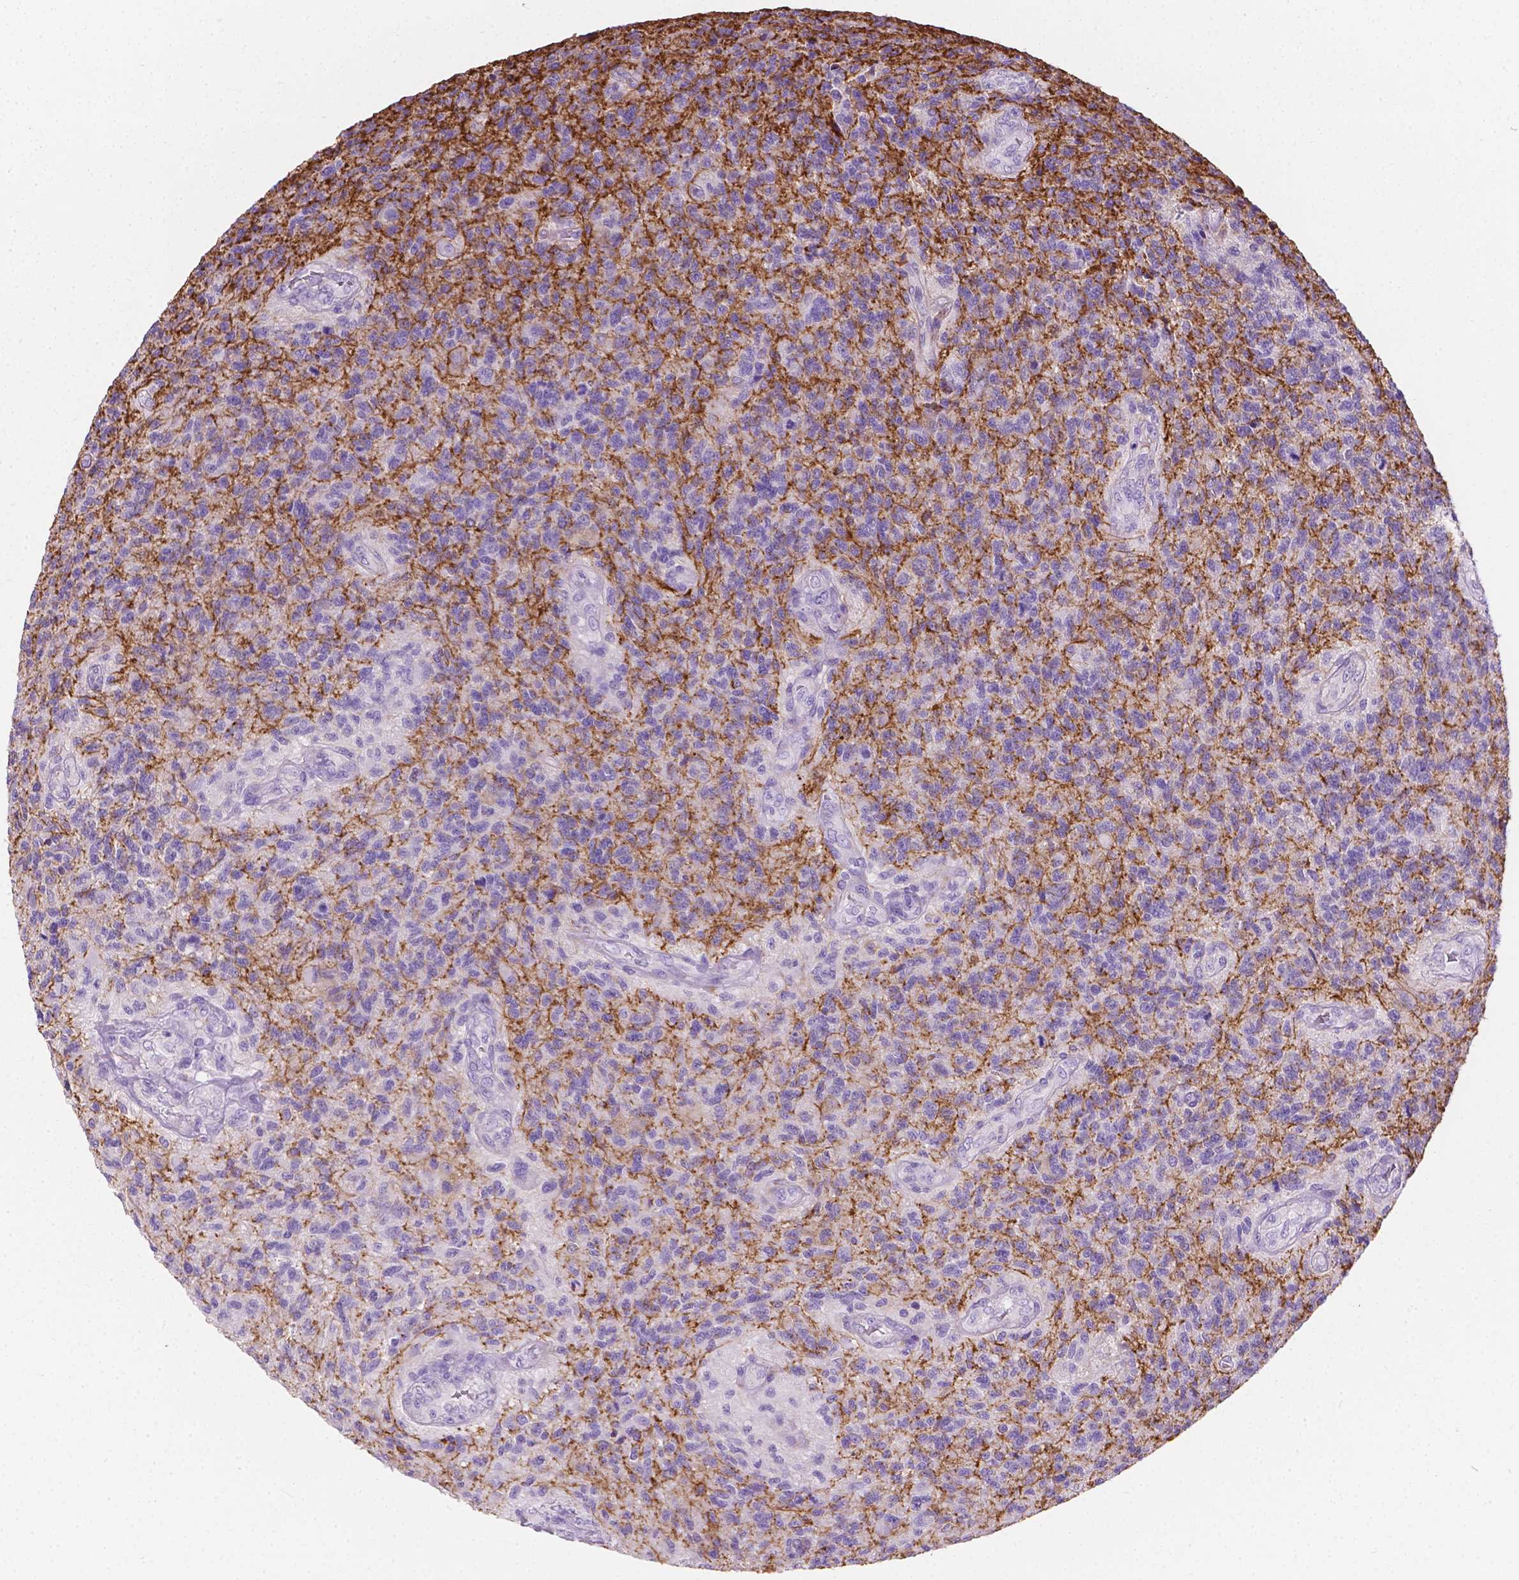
{"staining": {"intensity": "negative", "quantity": "none", "location": "none"}, "tissue": "glioma", "cell_type": "Tumor cells", "image_type": "cancer", "snomed": [{"axis": "morphology", "description": "Glioma, malignant, High grade"}, {"axis": "topography", "description": "Brain"}], "caption": "A high-resolution photomicrograph shows immunohistochemistry (IHC) staining of malignant glioma (high-grade), which exhibits no significant positivity in tumor cells.", "gene": "GNAO1", "patient": {"sex": "male", "age": 56}}